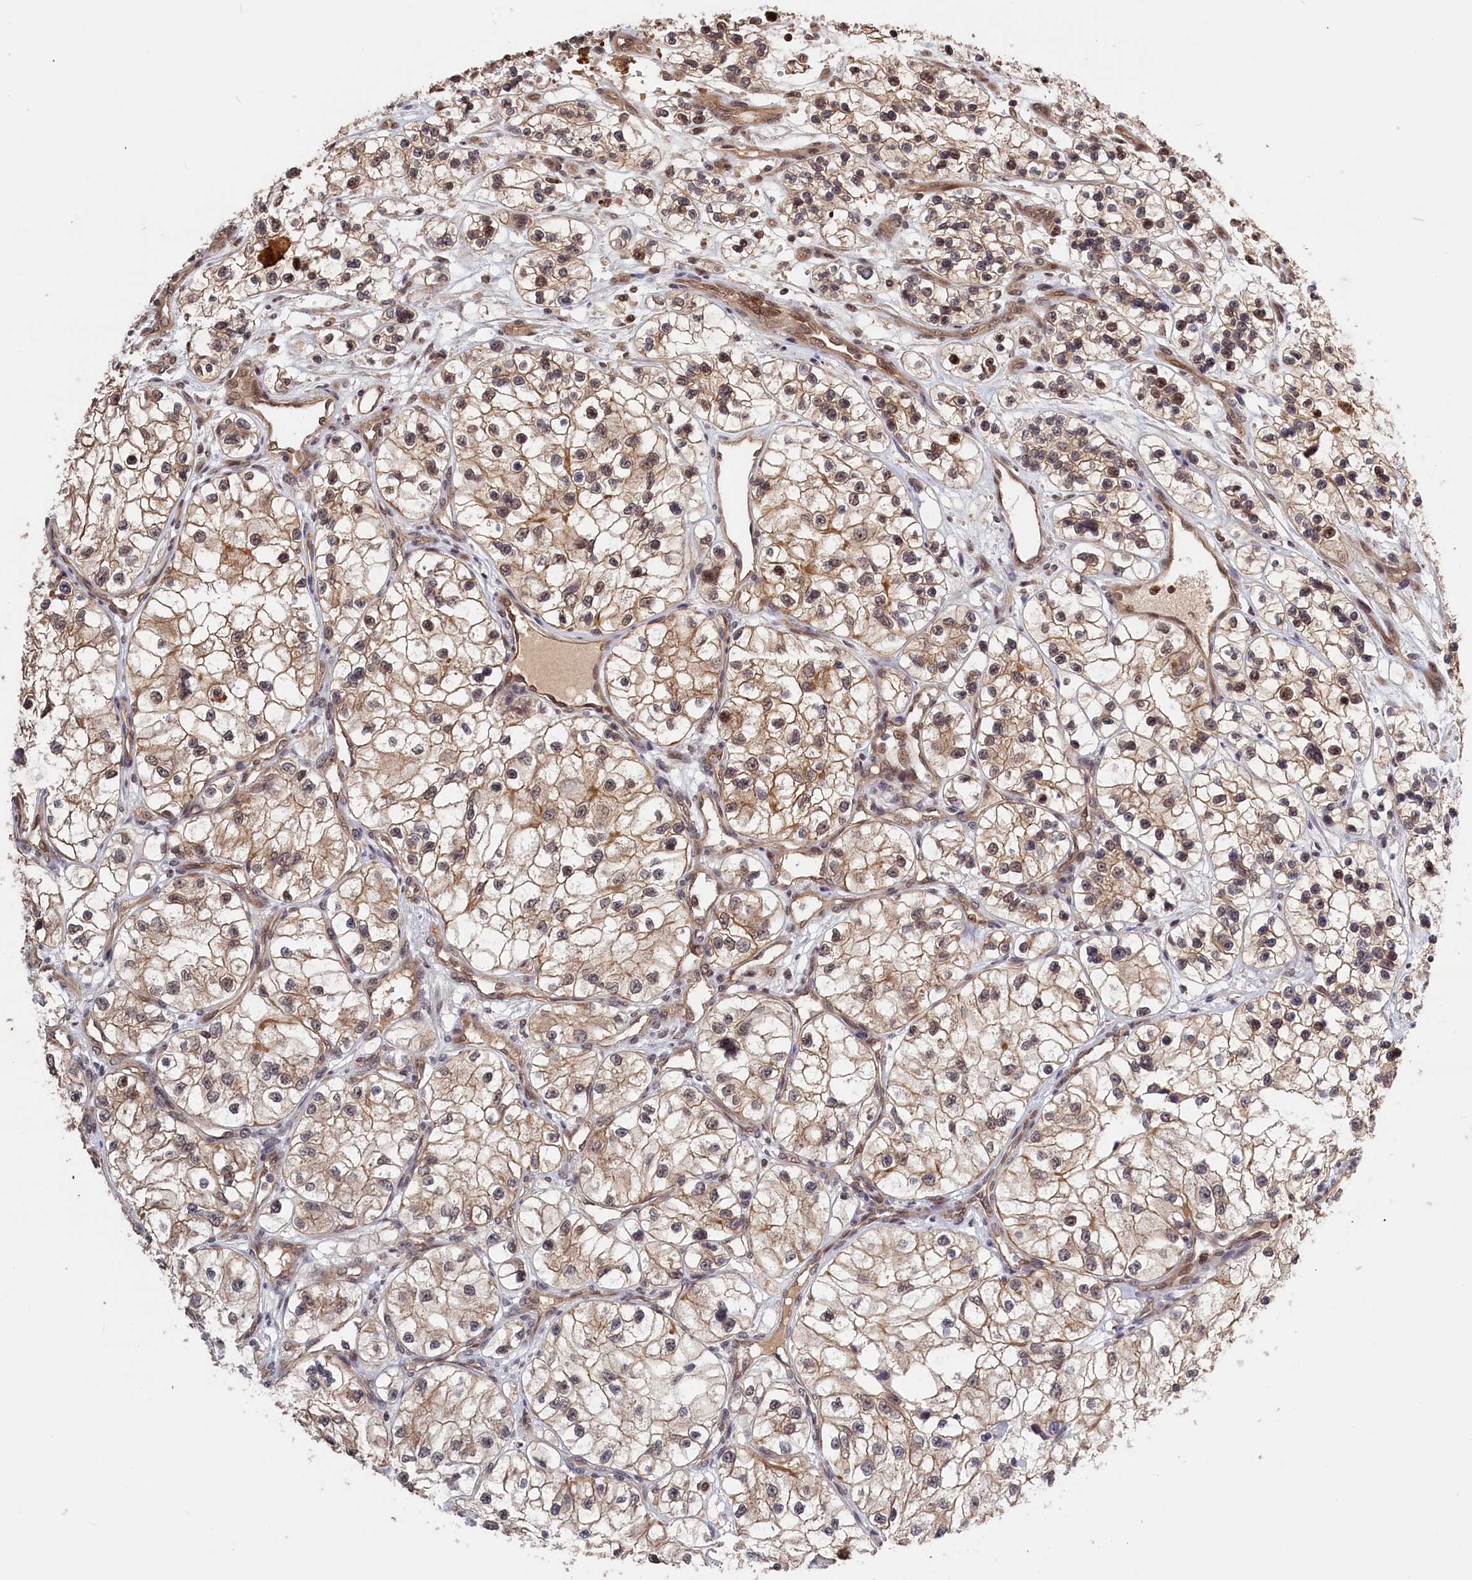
{"staining": {"intensity": "weak", "quantity": ">75%", "location": "cytoplasmic/membranous,nuclear"}, "tissue": "renal cancer", "cell_type": "Tumor cells", "image_type": "cancer", "snomed": [{"axis": "morphology", "description": "Adenocarcinoma, NOS"}, {"axis": "topography", "description": "Kidney"}], "caption": "Adenocarcinoma (renal) tissue reveals weak cytoplasmic/membranous and nuclear staining in approximately >75% of tumor cells The staining was performed using DAB (3,3'-diaminobenzidine) to visualize the protein expression in brown, while the nuclei were stained in blue with hematoxylin (Magnification: 20x).", "gene": "PLP2", "patient": {"sex": "female", "age": 57}}